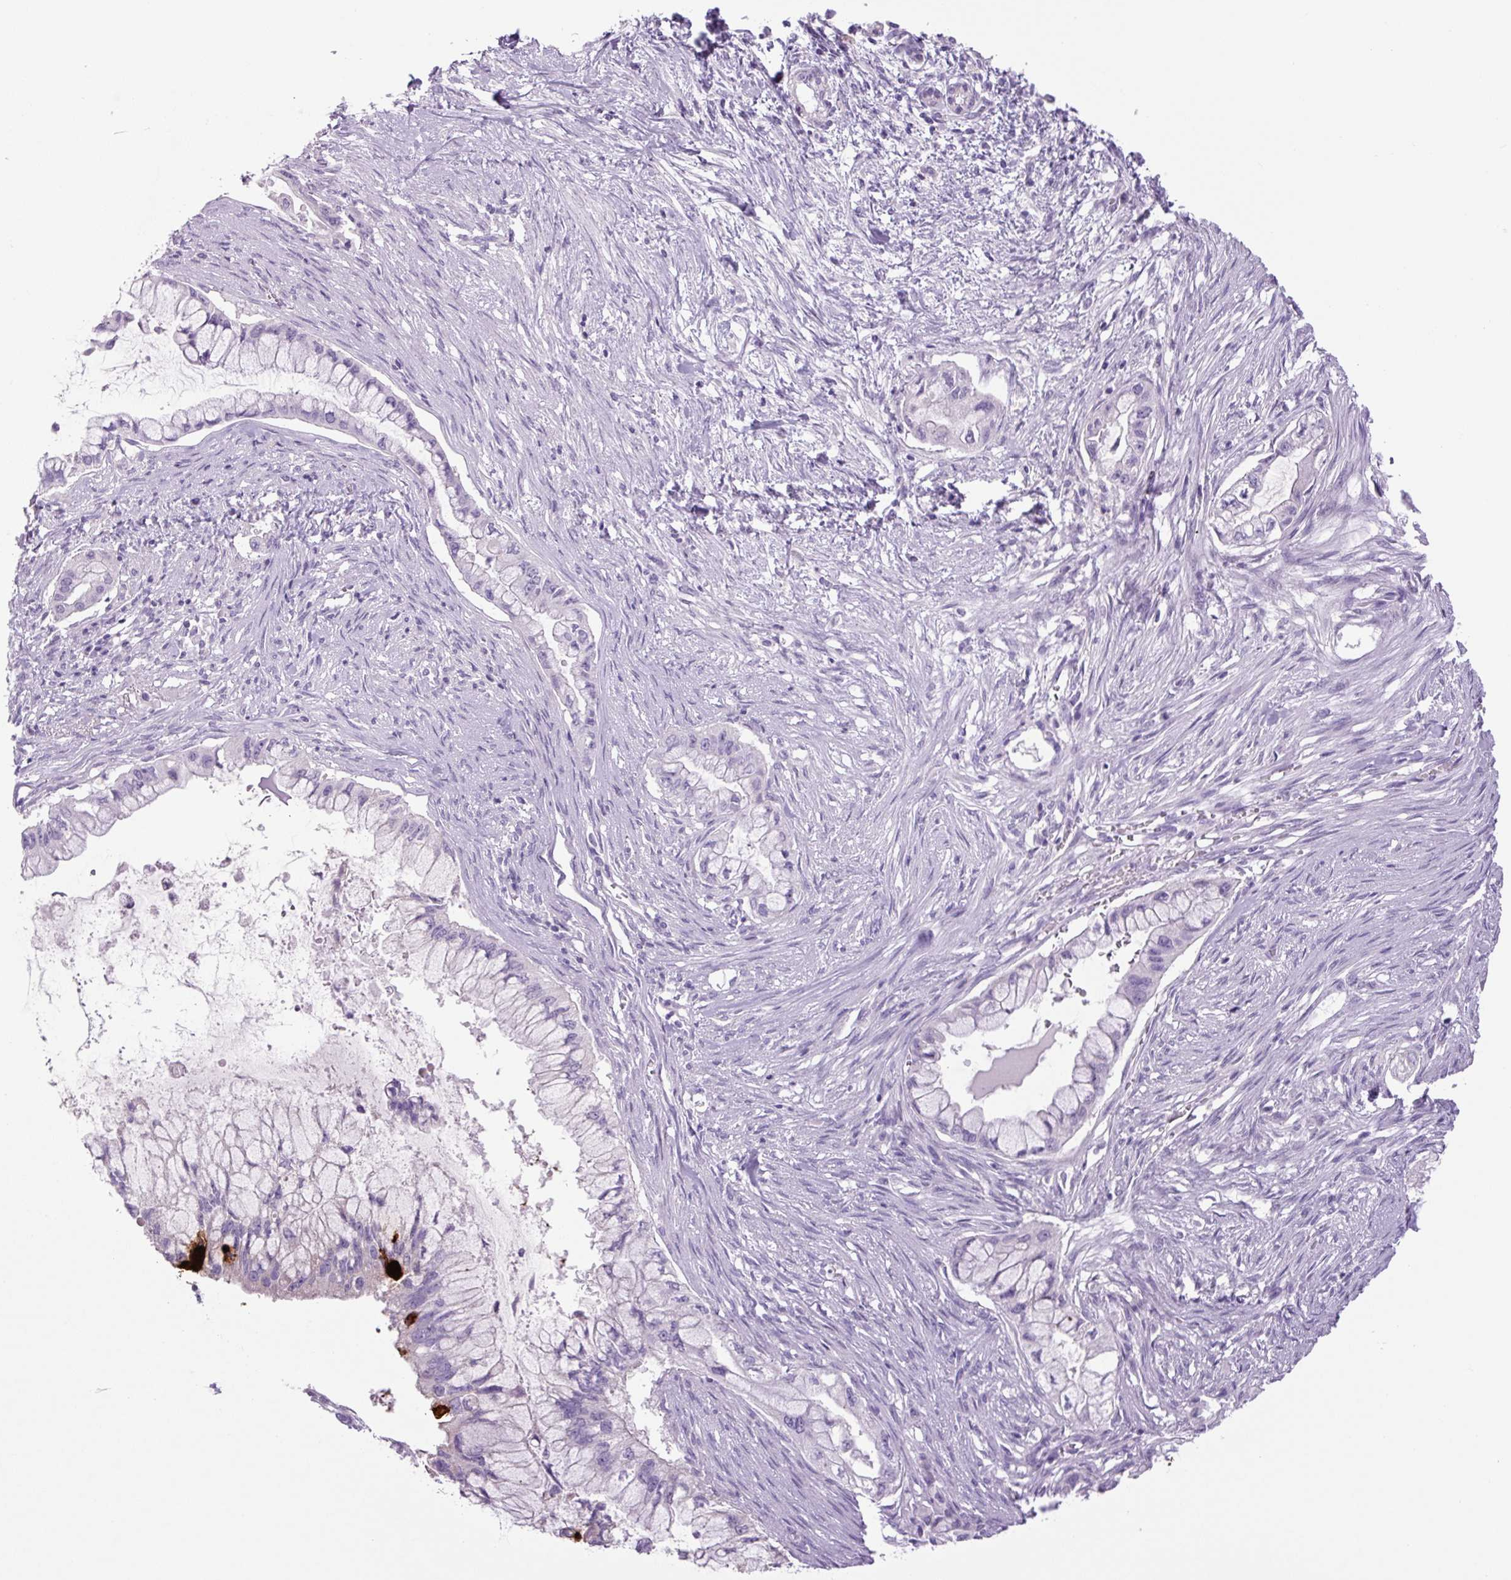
{"staining": {"intensity": "negative", "quantity": "none", "location": "none"}, "tissue": "pancreatic cancer", "cell_type": "Tumor cells", "image_type": "cancer", "snomed": [{"axis": "morphology", "description": "Adenocarcinoma, NOS"}, {"axis": "topography", "description": "Pancreas"}], "caption": "This photomicrograph is of pancreatic cancer stained with immunohistochemistry (IHC) to label a protein in brown with the nuclei are counter-stained blue. There is no expression in tumor cells.", "gene": "CHGA", "patient": {"sex": "male", "age": 48}}